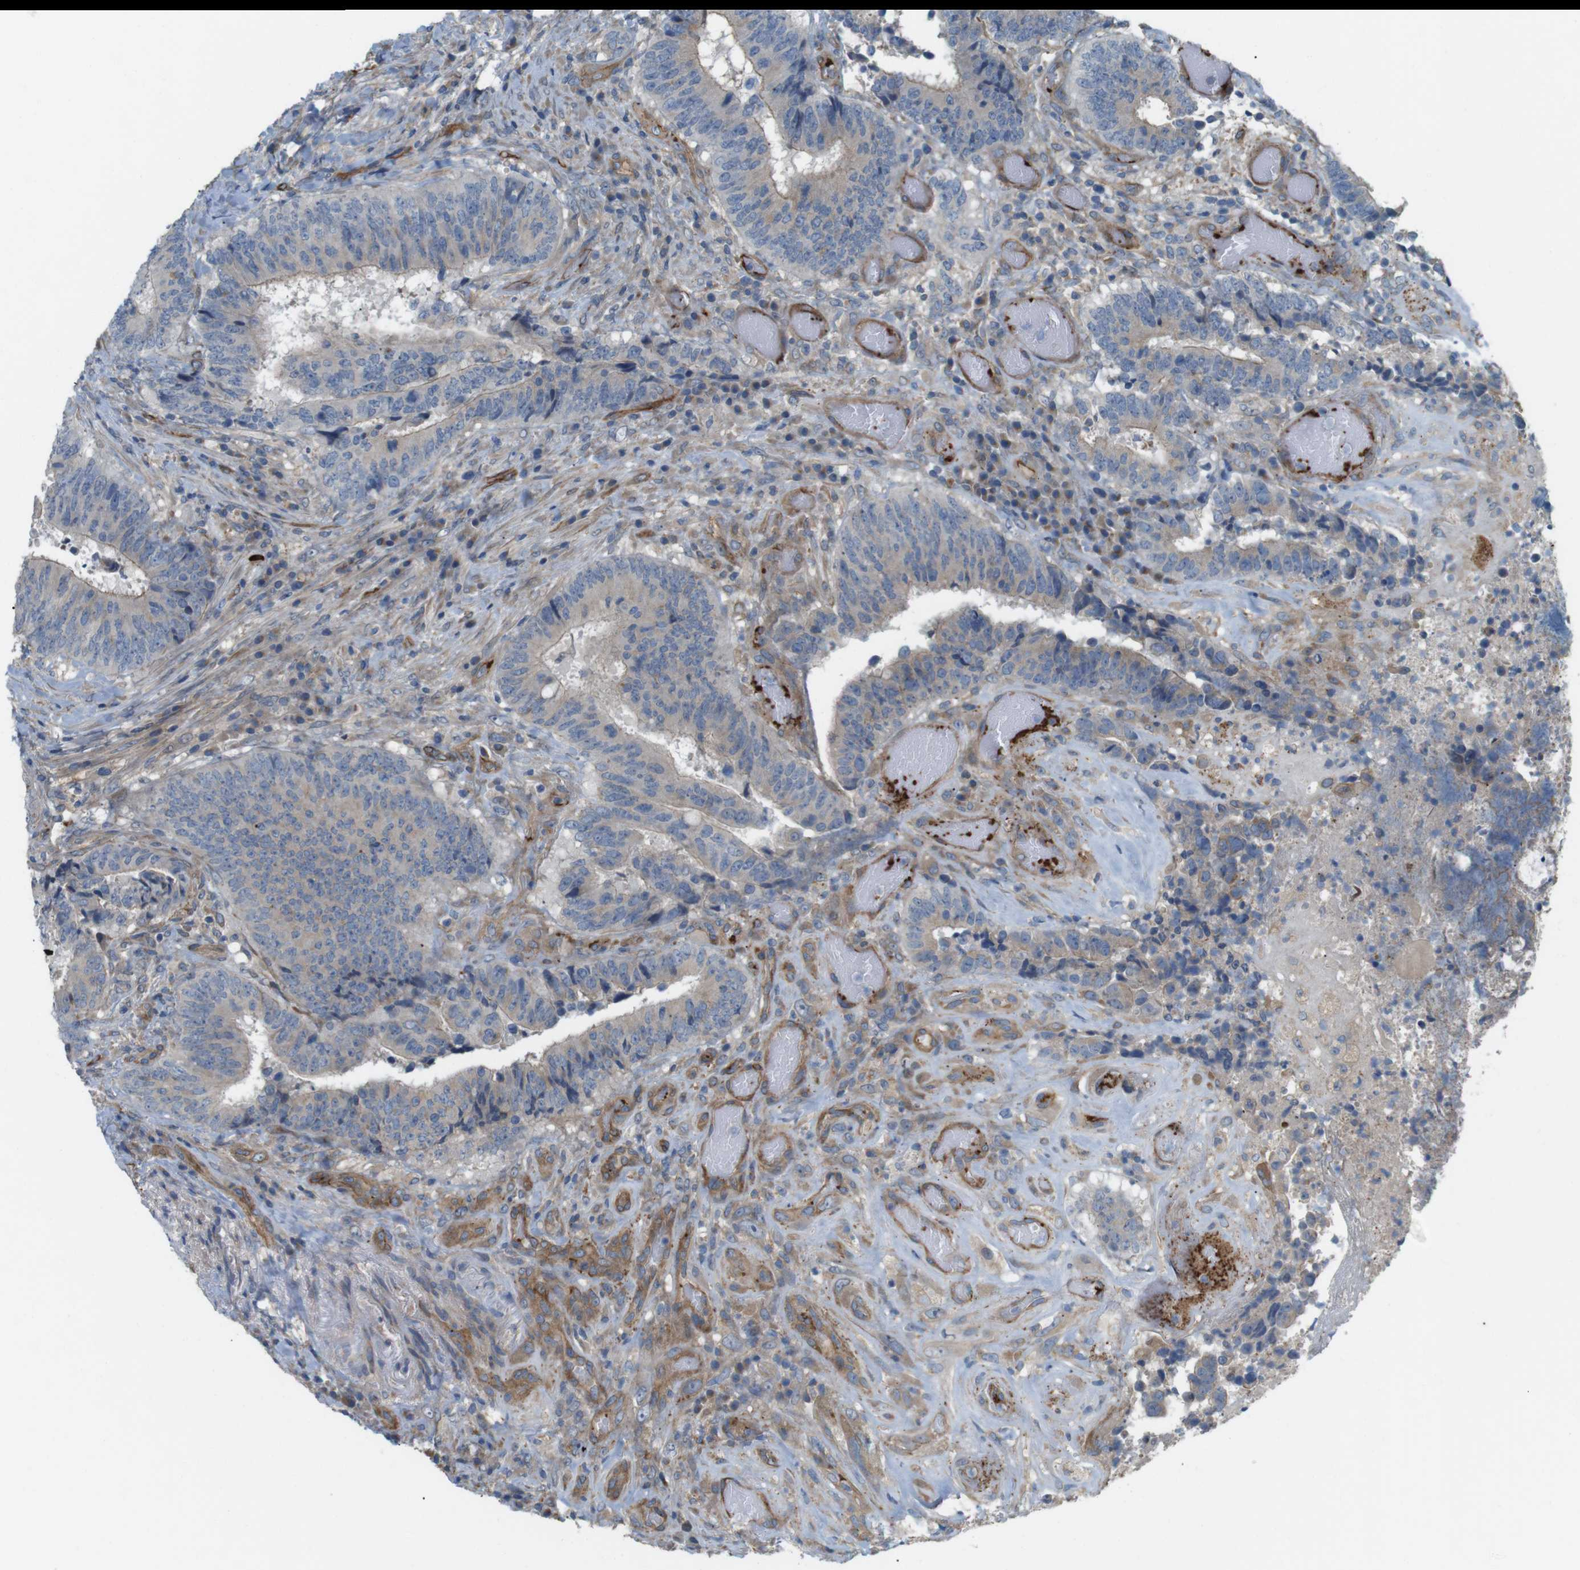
{"staining": {"intensity": "weak", "quantity": ">75%", "location": "cytoplasmic/membranous"}, "tissue": "colorectal cancer", "cell_type": "Tumor cells", "image_type": "cancer", "snomed": [{"axis": "morphology", "description": "Adenocarcinoma, NOS"}, {"axis": "topography", "description": "Rectum"}], "caption": "A high-resolution photomicrograph shows immunohistochemistry (IHC) staining of adenocarcinoma (colorectal), which reveals weak cytoplasmic/membranous positivity in approximately >75% of tumor cells.", "gene": "BVES", "patient": {"sex": "male", "age": 72}}